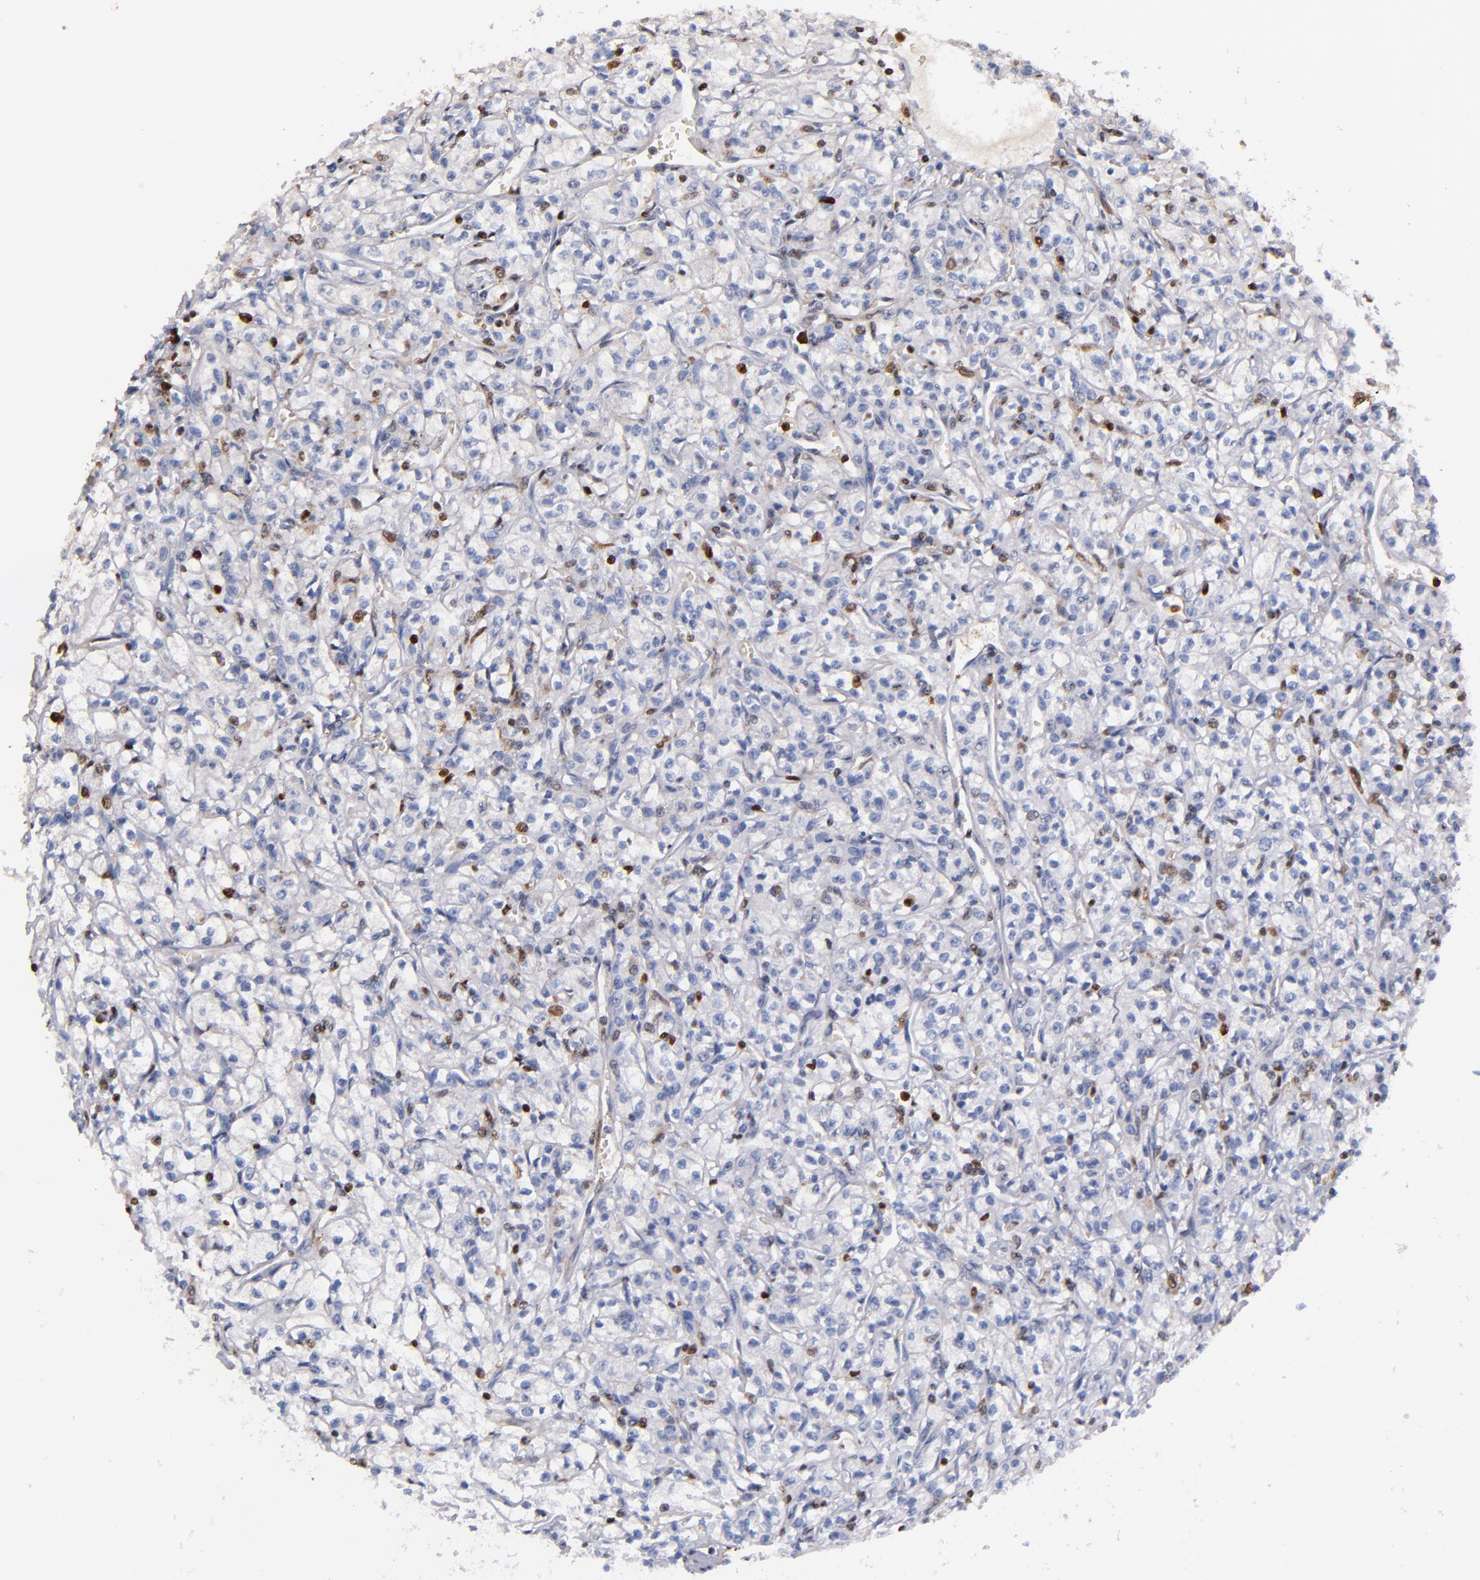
{"staining": {"intensity": "negative", "quantity": "none", "location": "none"}, "tissue": "renal cancer", "cell_type": "Tumor cells", "image_type": "cancer", "snomed": [{"axis": "morphology", "description": "Adenocarcinoma, NOS"}, {"axis": "topography", "description": "Kidney"}], "caption": "Immunohistochemistry (IHC) micrograph of neoplastic tissue: human renal cancer (adenocarcinoma) stained with DAB reveals no significant protein expression in tumor cells.", "gene": "S100A4", "patient": {"sex": "male", "age": 61}}